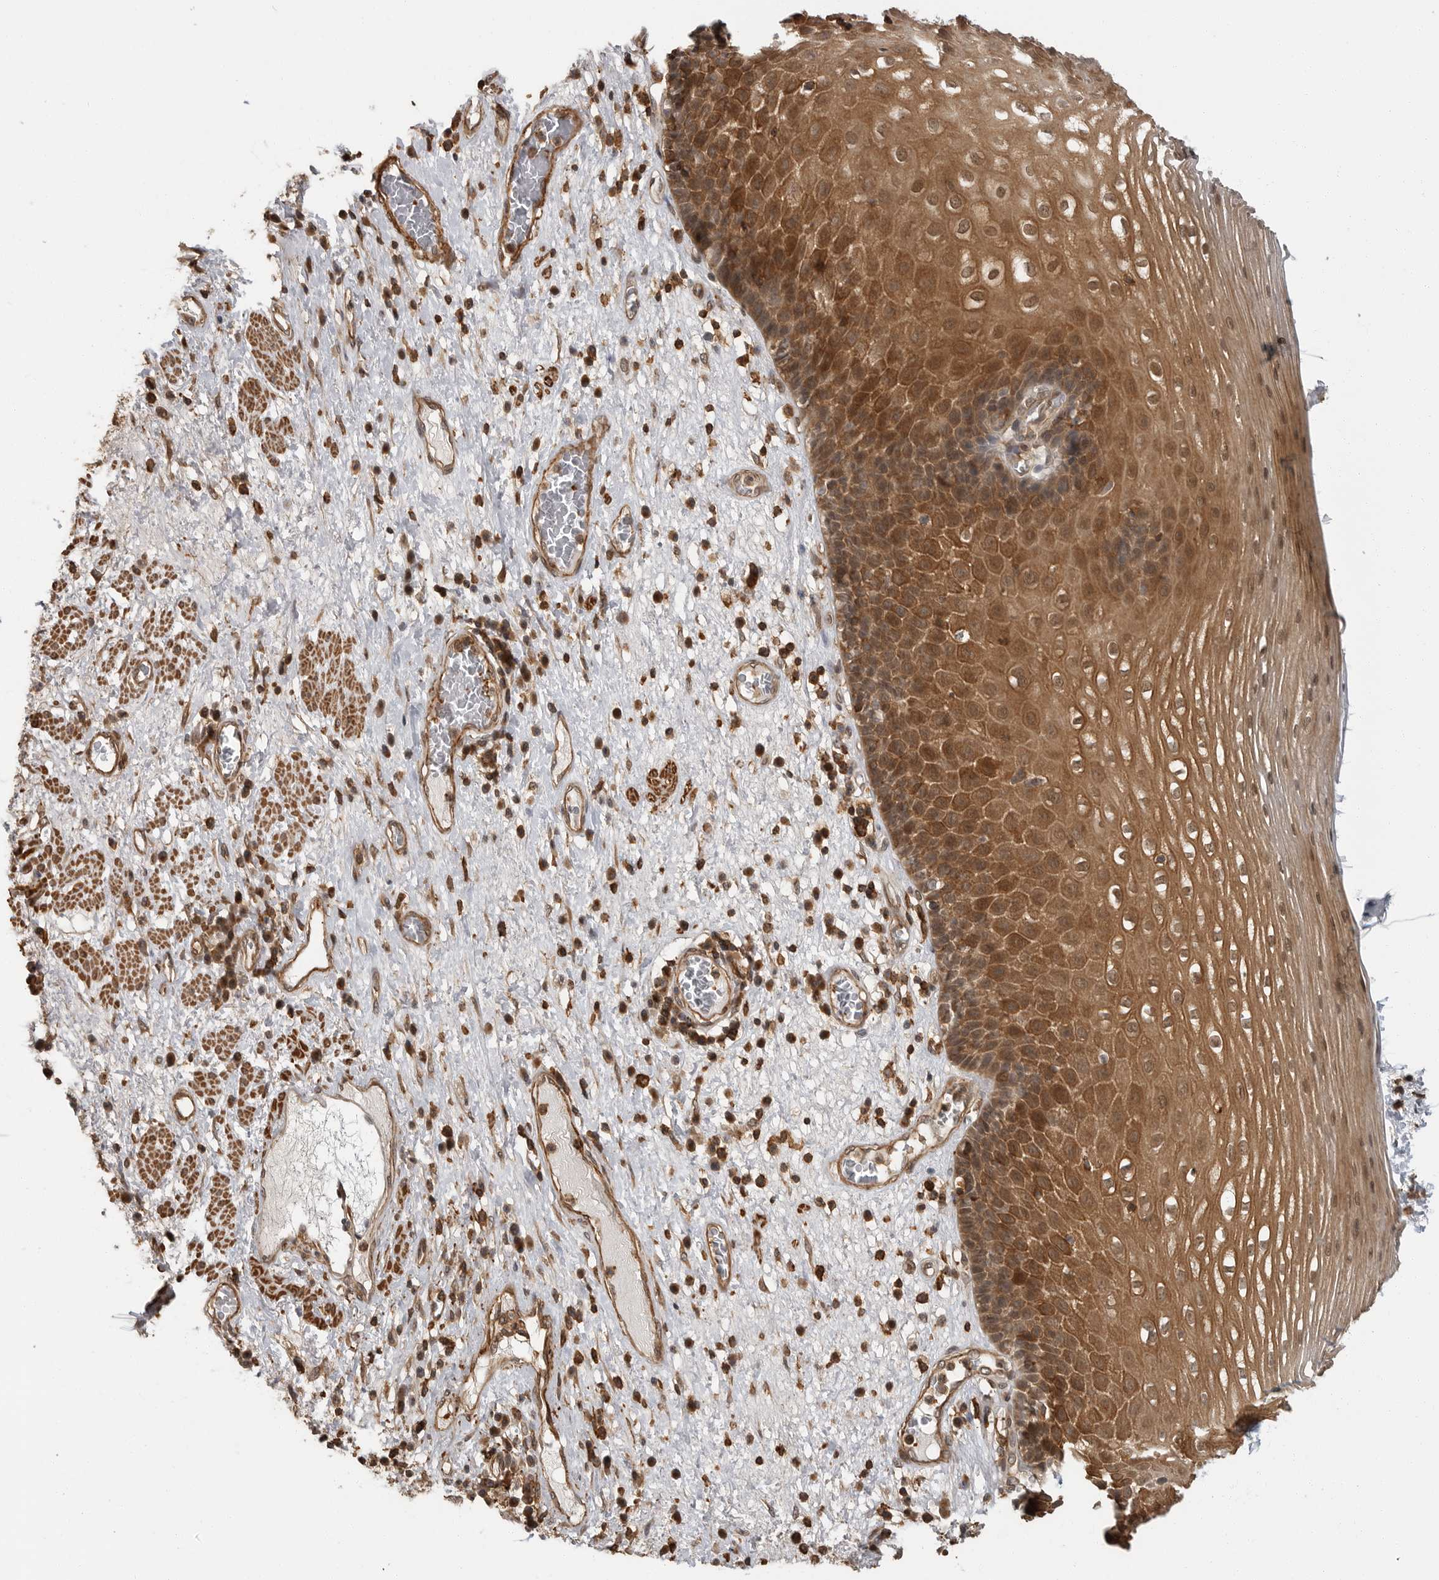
{"staining": {"intensity": "strong", "quantity": ">75%", "location": "cytoplasmic/membranous,nuclear"}, "tissue": "esophagus", "cell_type": "Squamous epithelial cells", "image_type": "normal", "snomed": [{"axis": "morphology", "description": "Normal tissue, NOS"}, {"axis": "morphology", "description": "Adenocarcinoma, NOS"}, {"axis": "topography", "description": "Esophagus"}], "caption": "A brown stain labels strong cytoplasmic/membranous,nuclear positivity of a protein in squamous epithelial cells of normal esophagus.", "gene": "ERN1", "patient": {"sex": "male", "age": 62}}